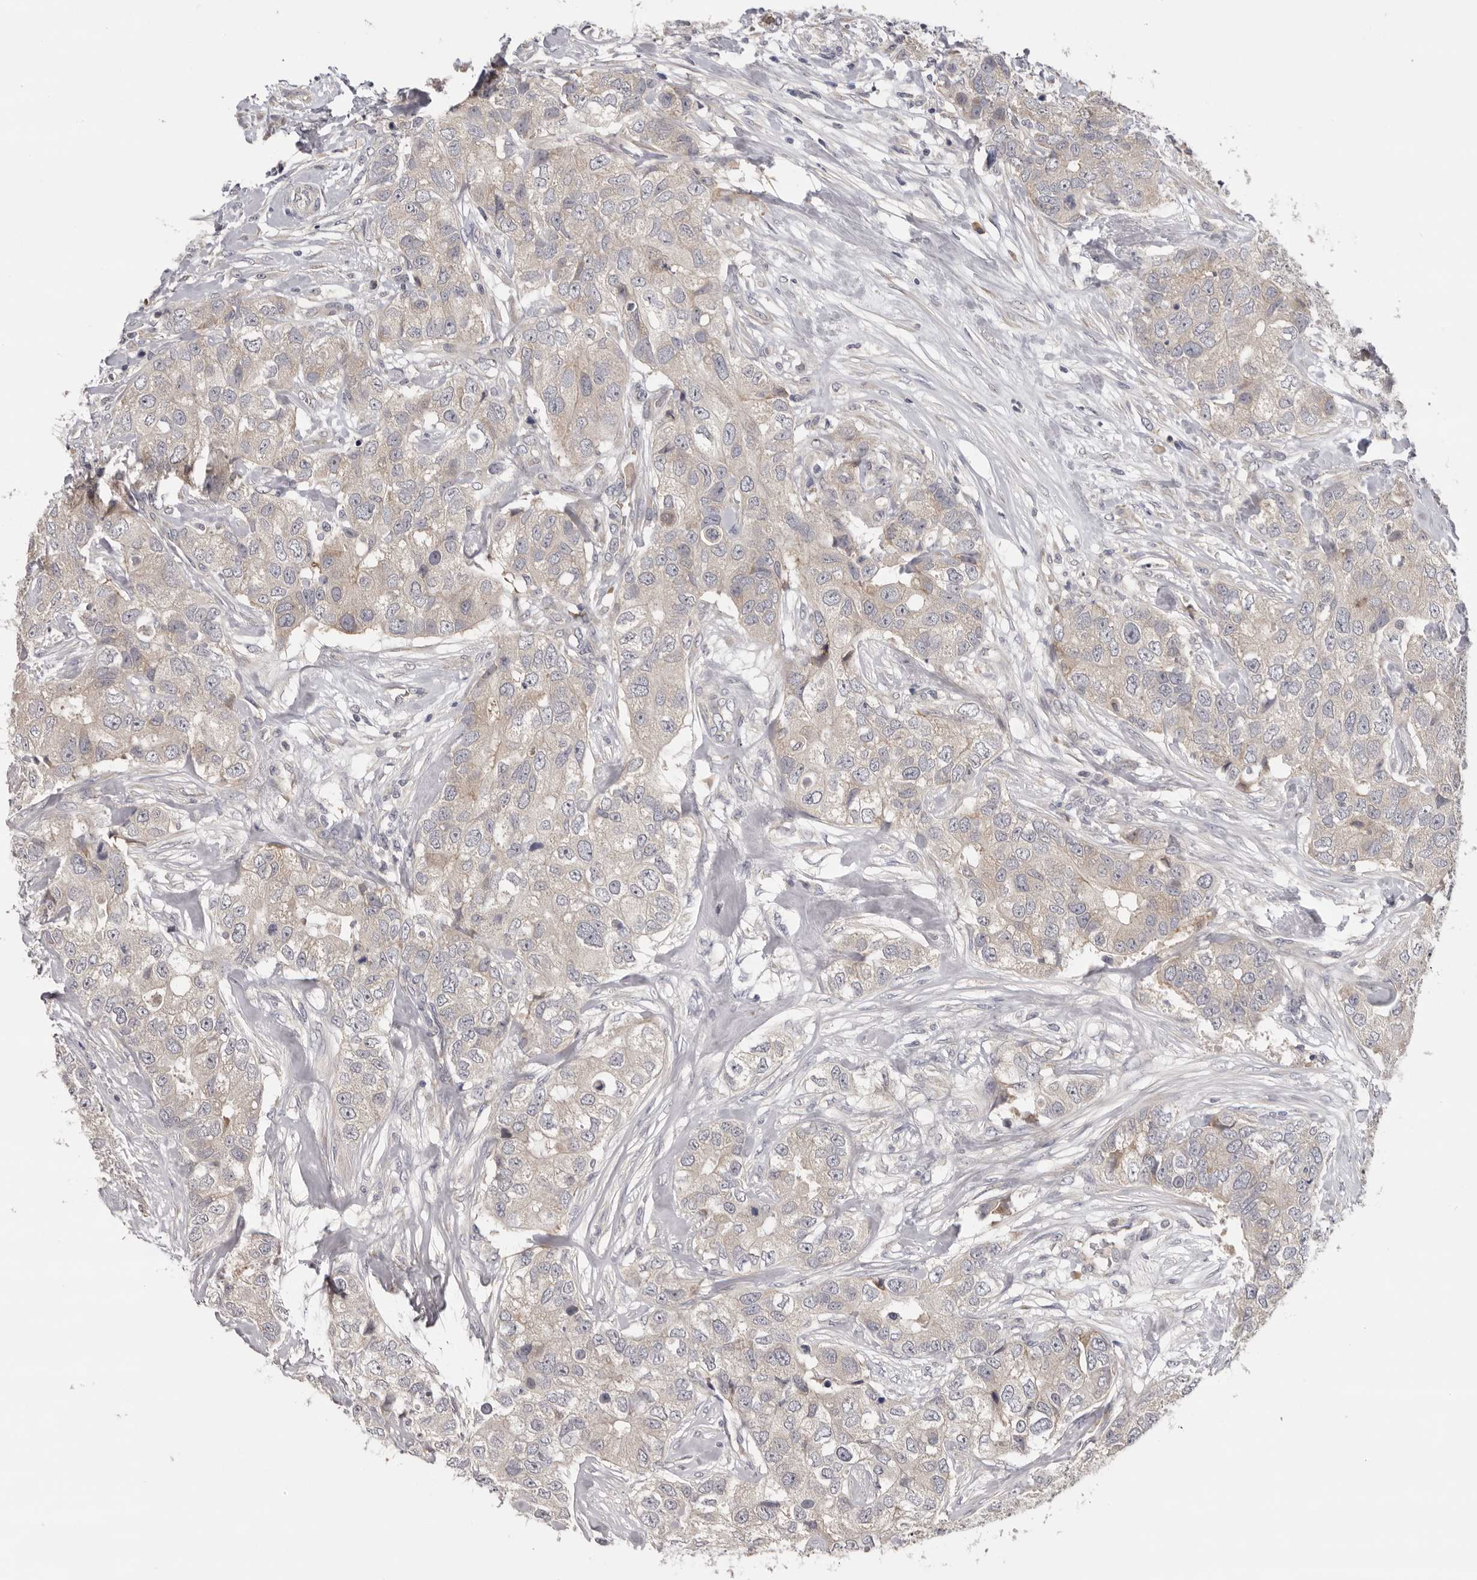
{"staining": {"intensity": "weak", "quantity": "25%-75%", "location": "cytoplasmic/membranous"}, "tissue": "breast cancer", "cell_type": "Tumor cells", "image_type": "cancer", "snomed": [{"axis": "morphology", "description": "Duct carcinoma"}, {"axis": "topography", "description": "Breast"}], "caption": "The immunohistochemical stain labels weak cytoplasmic/membranous expression in tumor cells of breast intraductal carcinoma tissue.", "gene": "KIF2B", "patient": {"sex": "female", "age": 62}}